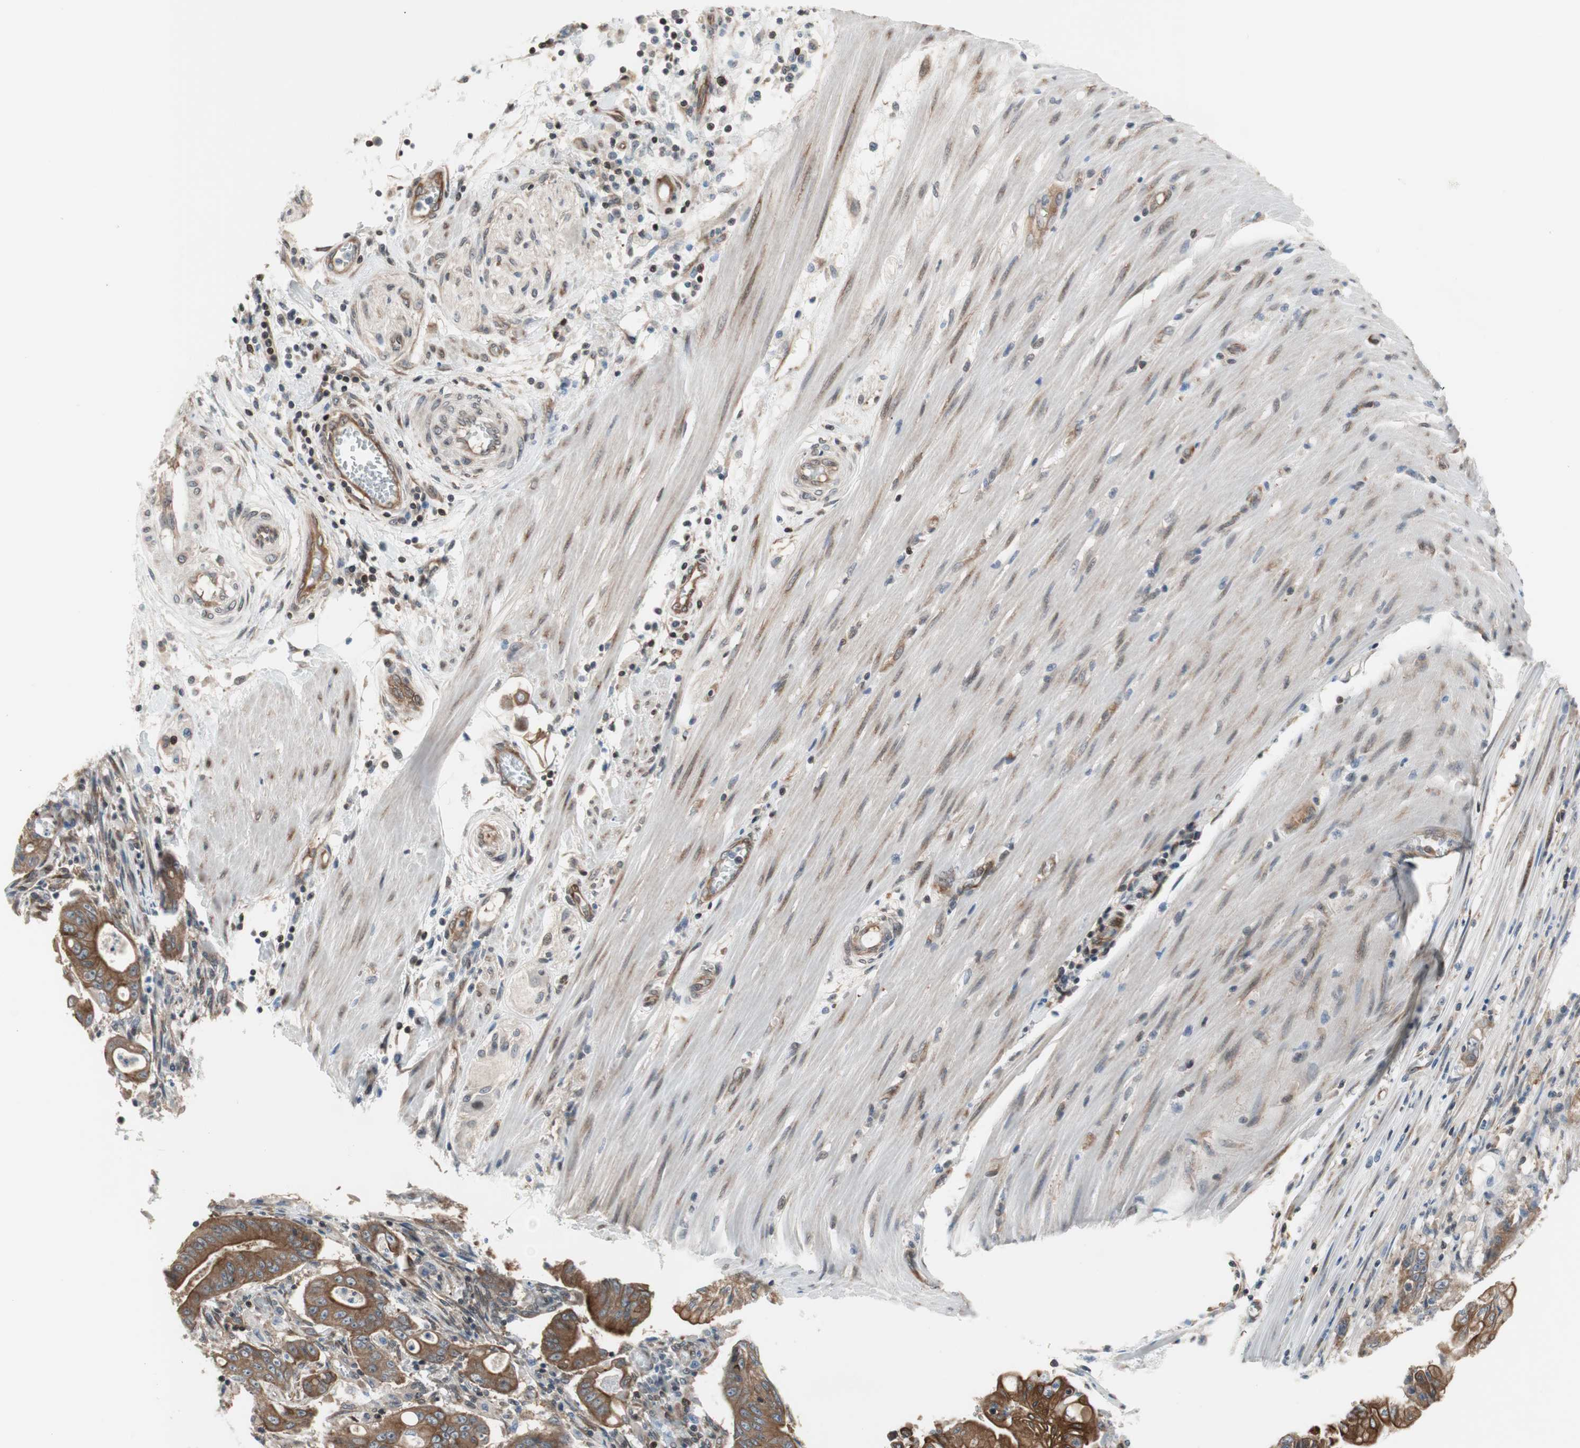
{"staining": {"intensity": "strong", "quantity": "25%-75%", "location": "cytoplasmic/membranous"}, "tissue": "pancreatic cancer", "cell_type": "Tumor cells", "image_type": "cancer", "snomed": [{"axis": "morphology", "description": "Normal tissue, NOS"}, {"axis": "topography", "description": "Lymph node"}], "caption": "Pancreatic cancer stained for a protein displays strong cytoplasmic/membranous positivity in tumor cells.", "gene": "ZNF512B", "patient": {"sex": "male", "age": 62}}